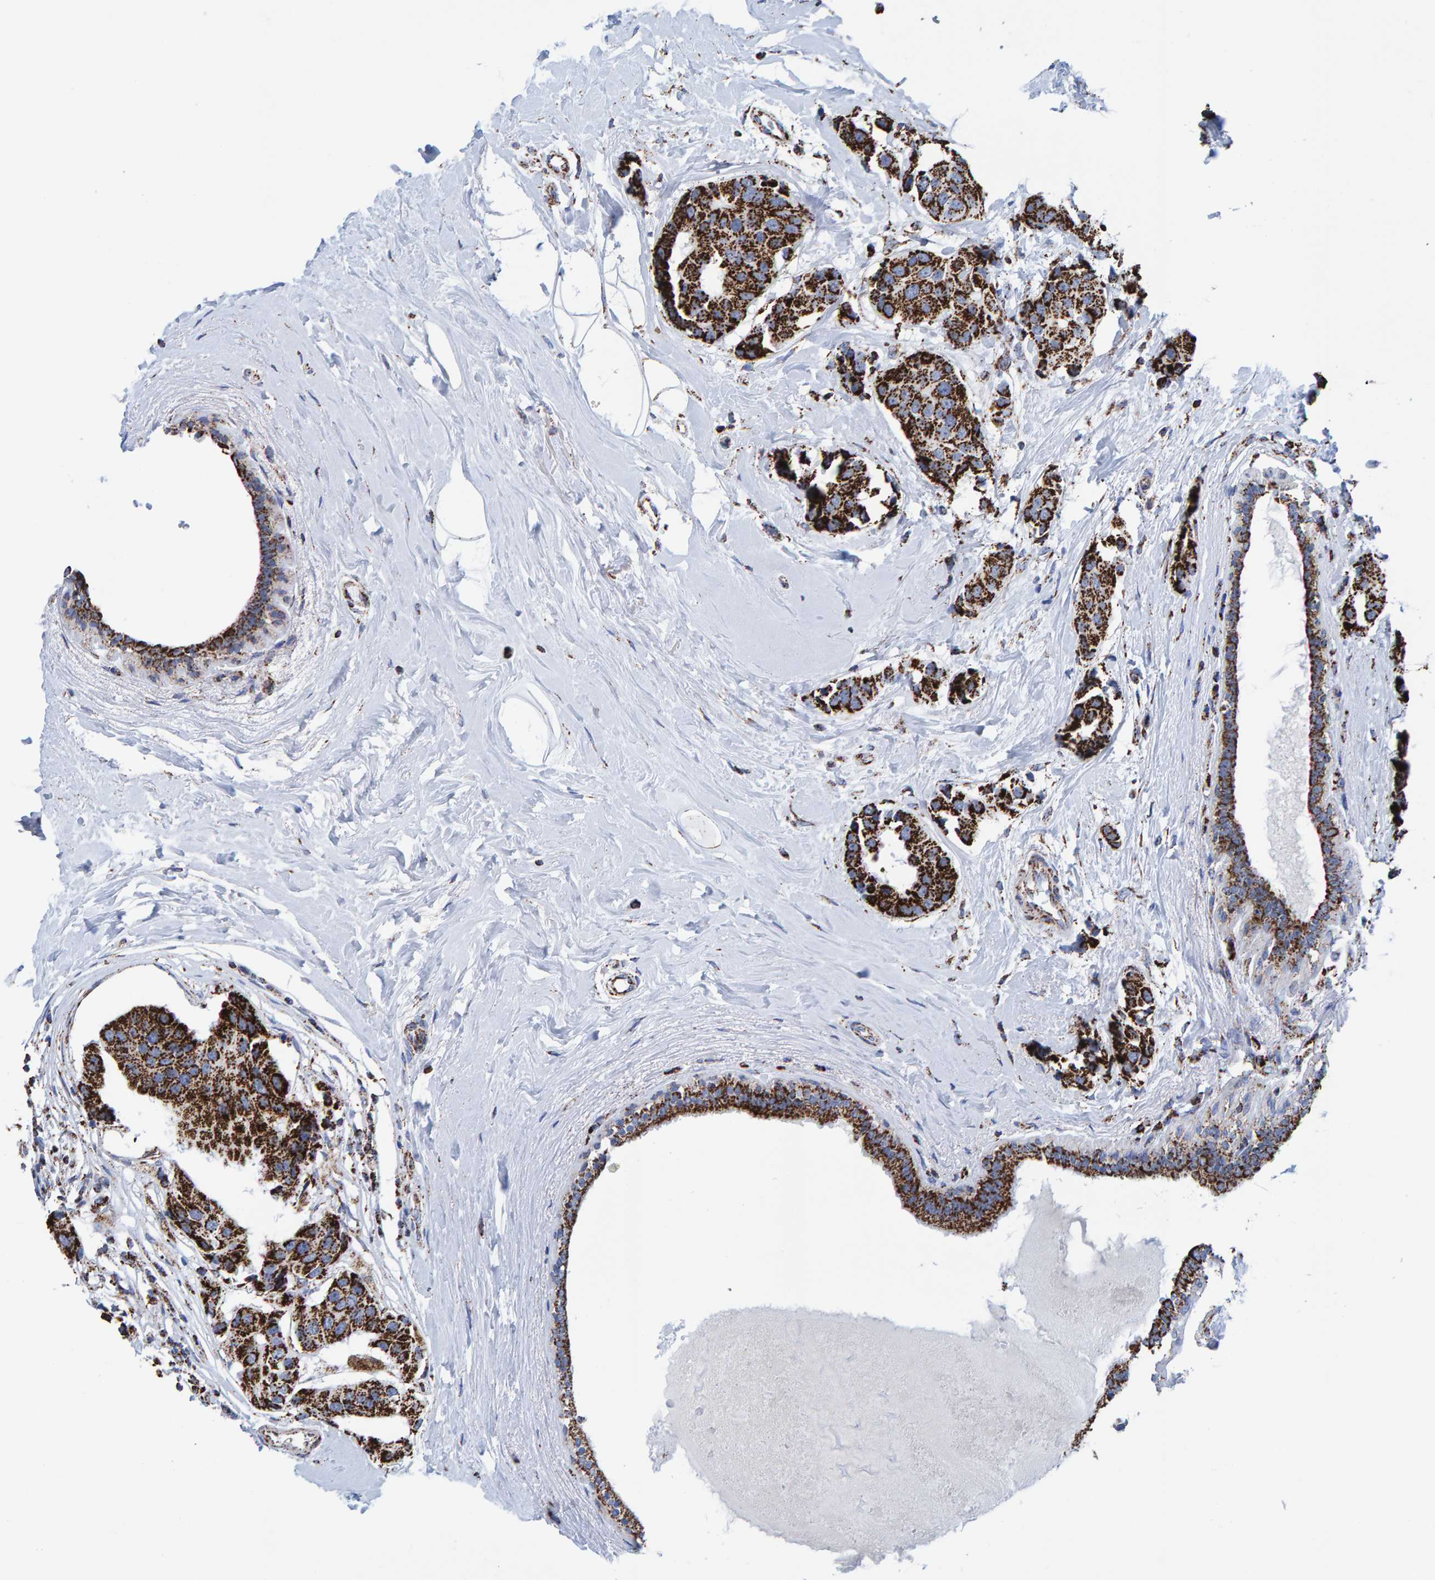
{"staining": {"intensity": "strong", "quantity": ">75%", "location": "cytoplasmic/membranous"}, "tissue": "breast cancer", "cell_type": "Tumor cells", "image_type": "cancer", "snomed": [{"axis": "morphology", "description": "Normal tissue, NOS"}, {"axis": "morphology", "description": "Duct carcinoma"}, {"axis": "topography", "description": "Breast"}], "caption": "Immunohistochemical staining of infiltrating ductal carcinoma (breast) exhibits high levels of strong cytoplasmic/membranous protein positivity in about >75% of tumor cells.", "gene": "ENSG00000262660", "patient": {"sex": "female", "age": 39}}